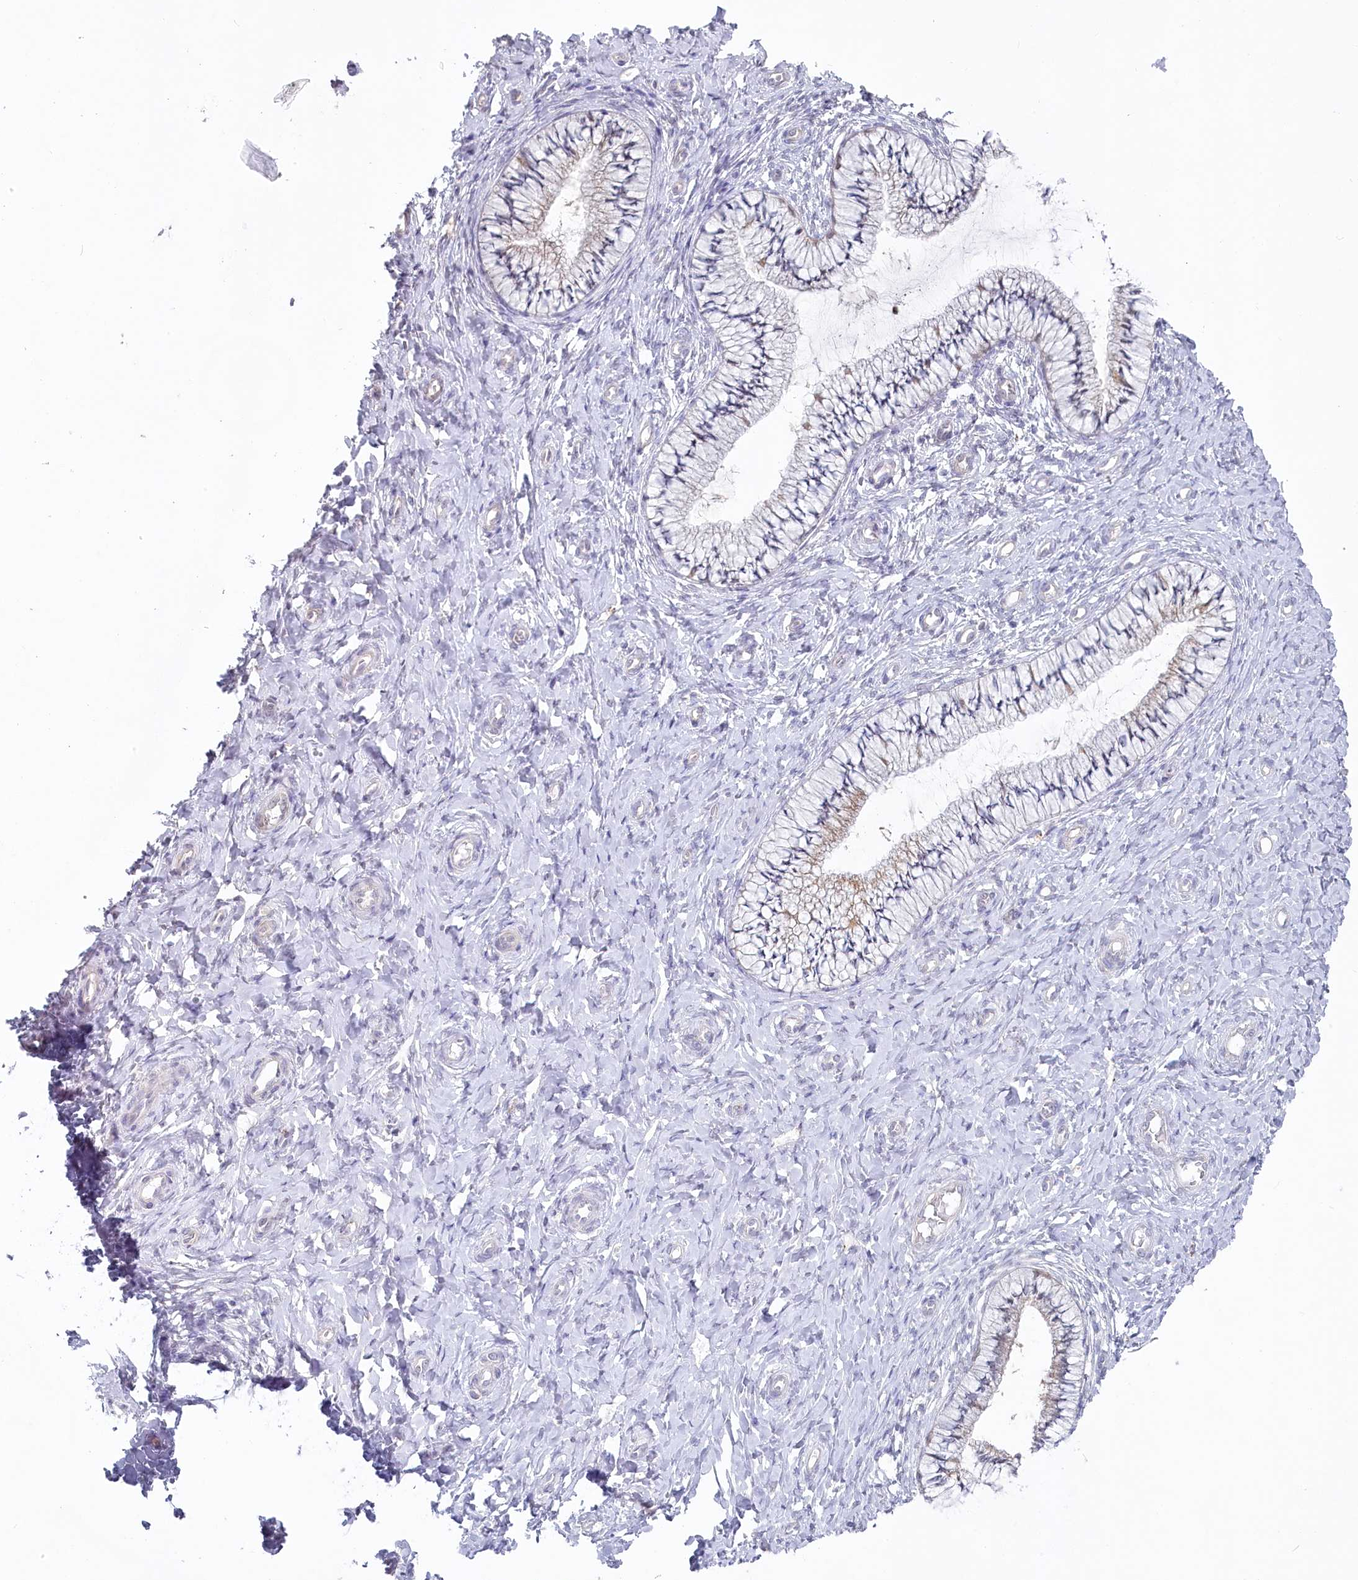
{"staining": {"intensity": "moderate", "quantity": "<25%", "location": "cytoplasmic/membranous"}, "tissue": "cervix", "cell_type": "Glandular cells", "image_type": "normal", "snomed": [{"axis": "morphology", "description": "Normal tissue, NOS"}, {"axis": "topography", "description": "Cervix"}], "caption": "This micrograph reveals immunohistochemistry (IHC) staining of normal cervix, with low moderate cytoplasmic/membranous staining in approximately <25% of glandular cells.", "gene": "AAMDC", "patient": {"sex": "female", "age": 36}}